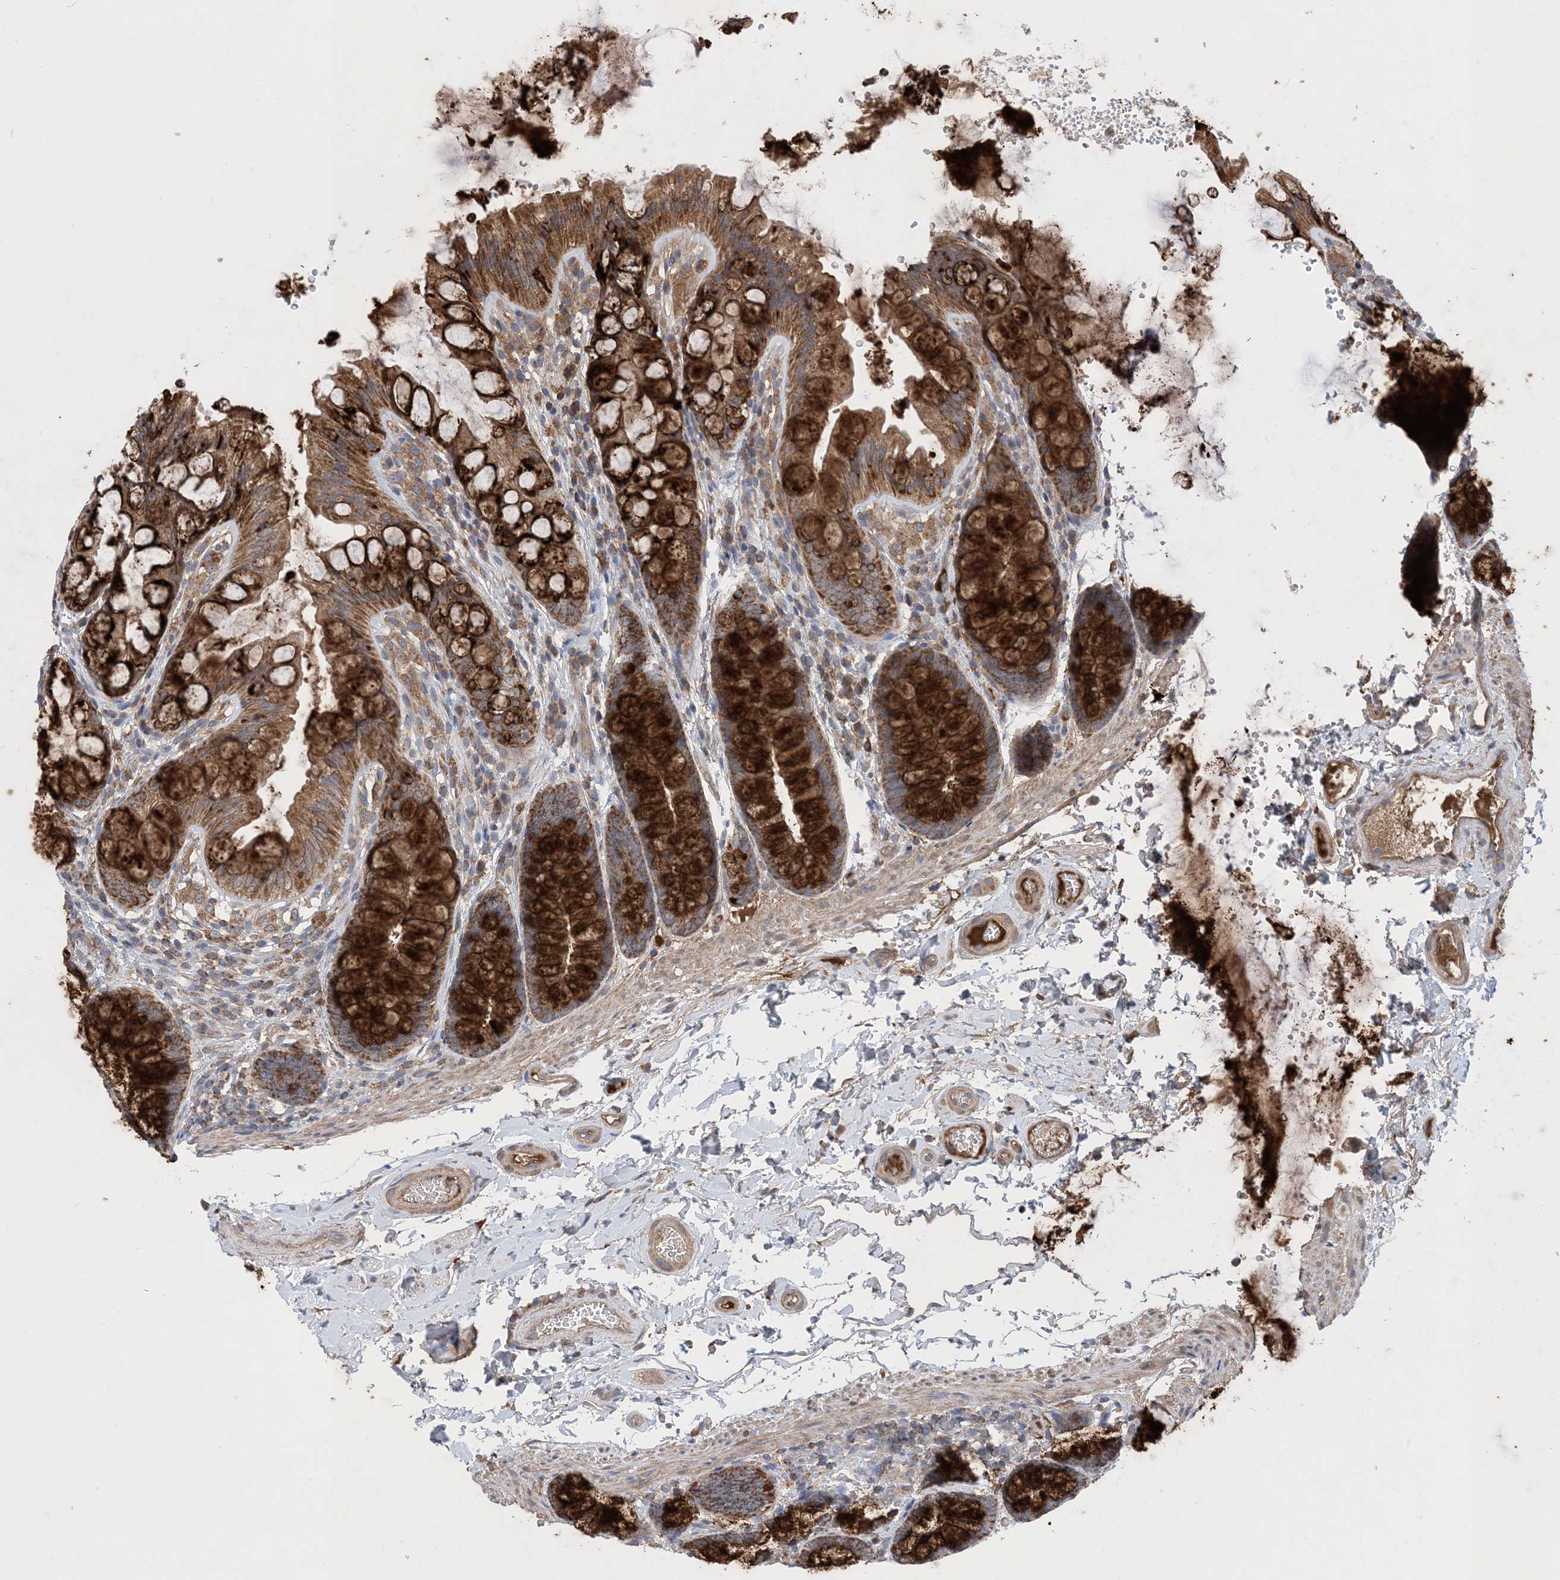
{"staining": {"intensity": "strong", "quantity": ">75%", "location": "cytoplasmic/membranous"}, "tissue": "colon", "cell_type": "Endothelial cells", "image_type": "normal", "snomed": [{"axis": "morphology", "description": "Normal tissue, NOS"}, {"axis": "topography", "description": "Colon"}], "caption": "Immunohistochemical staining of normal human colon displays high levels of strong cytoplasmic/membranous expression in about >75% of endothelial cells. The protein is shown in brown color, while the nuclei are stained blue.", "gene": "STK19", "patient": {"sex": "male", "age": 47}}